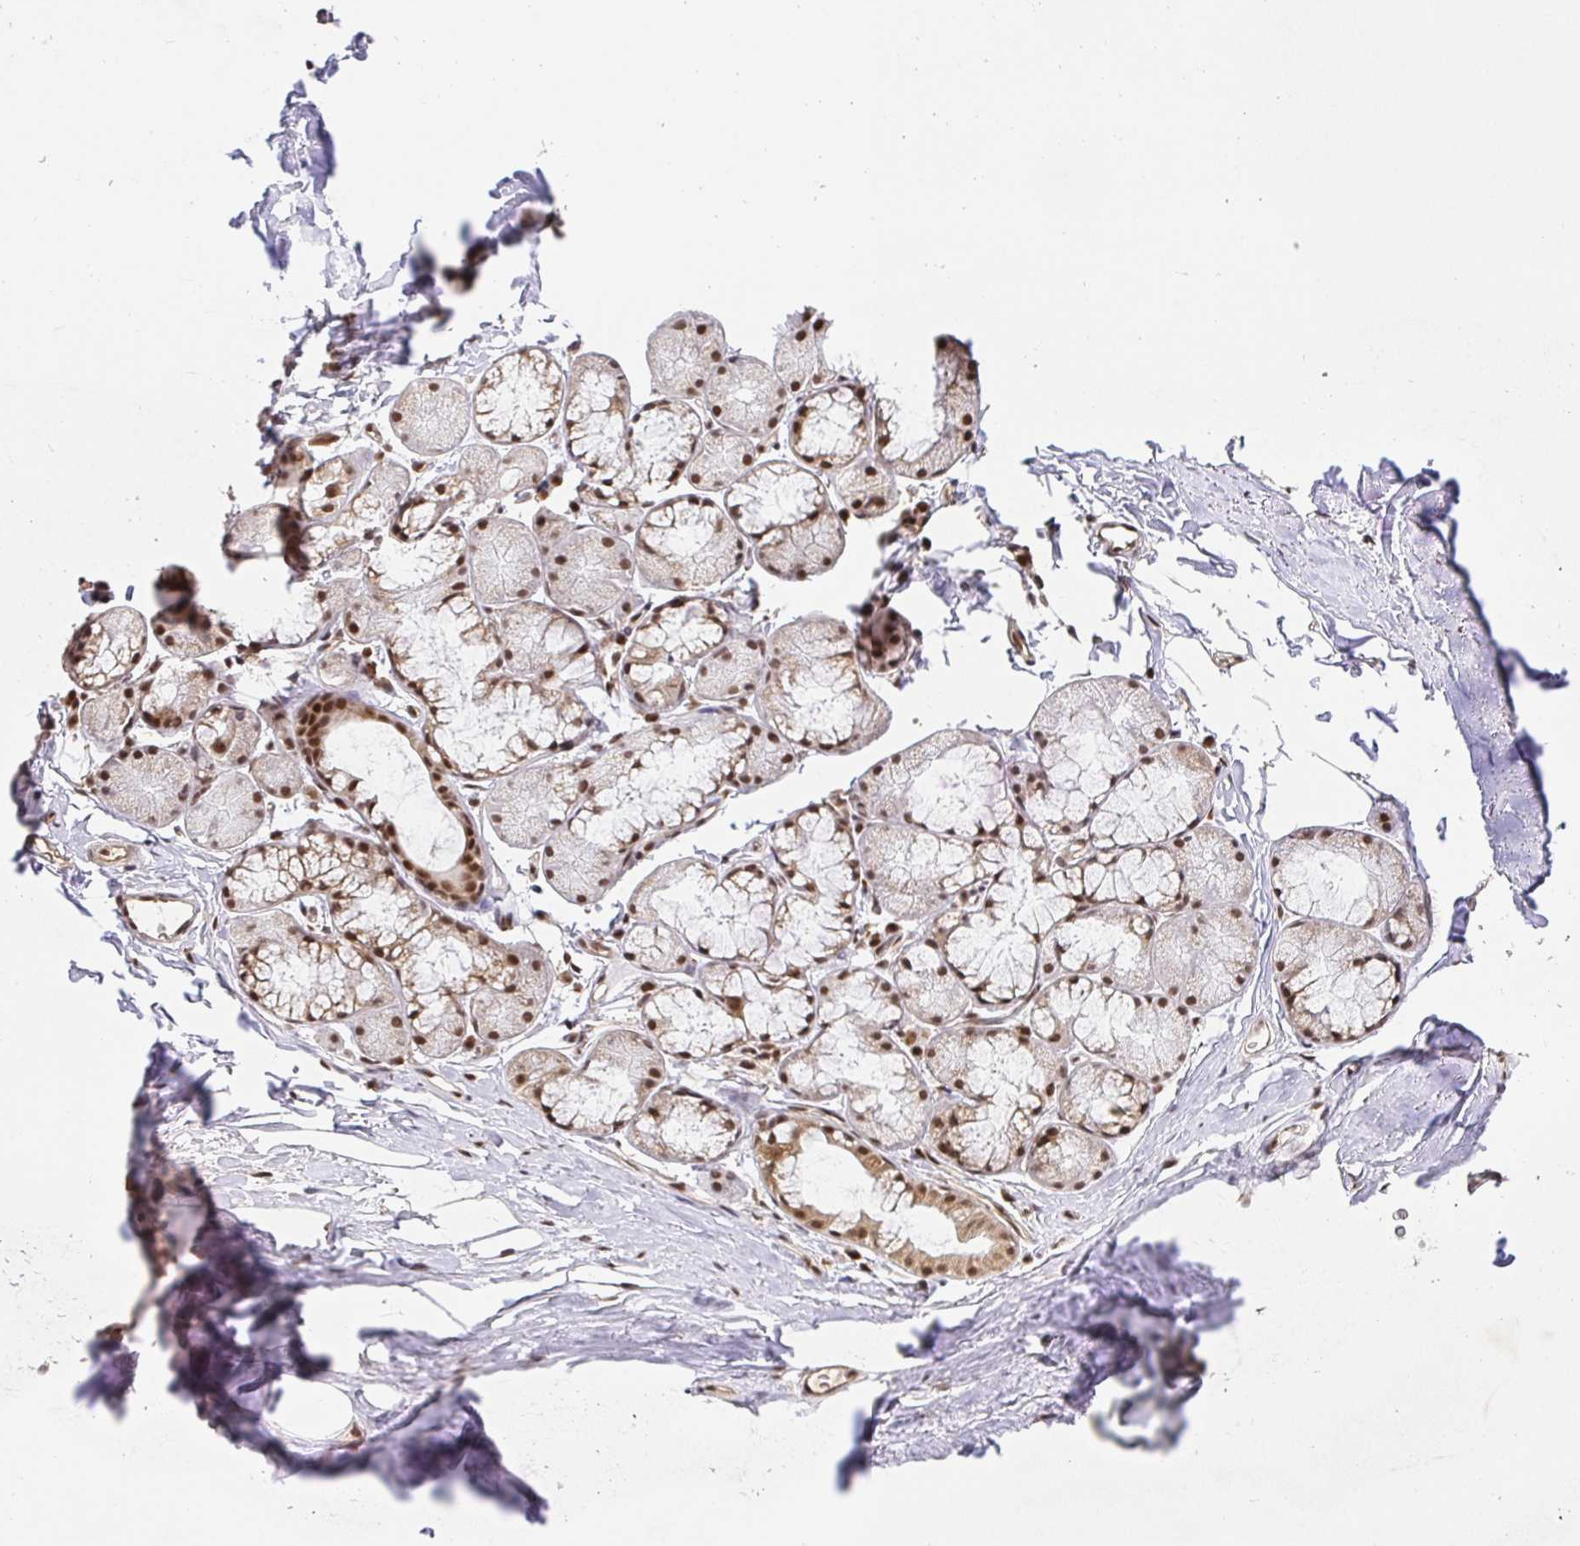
{"staining": {"intensity": "moderate", "quantity": ">75%", "location": "nuclear"}, "tissue": "adipose tissue", "cell_type": "Adipocytes", "image_type": "normal", "snomed": [{"axis": "morphology", "description": "Normal tissue, NOS"}, {"axis": "topography", "description": "Lymph node"}, {"axis": "topography", "description": "Cartilage tissue"}, {"axis": "topography", "description": "Bronchus"}], "caption": "About >75% of adipocytes in benign adipose tissue reveal moderate nuclear protein positivity as visualized by brown immunohistochemical staining.", "gene": "USF1", "patient": {"sex": "female", "age": 70}}